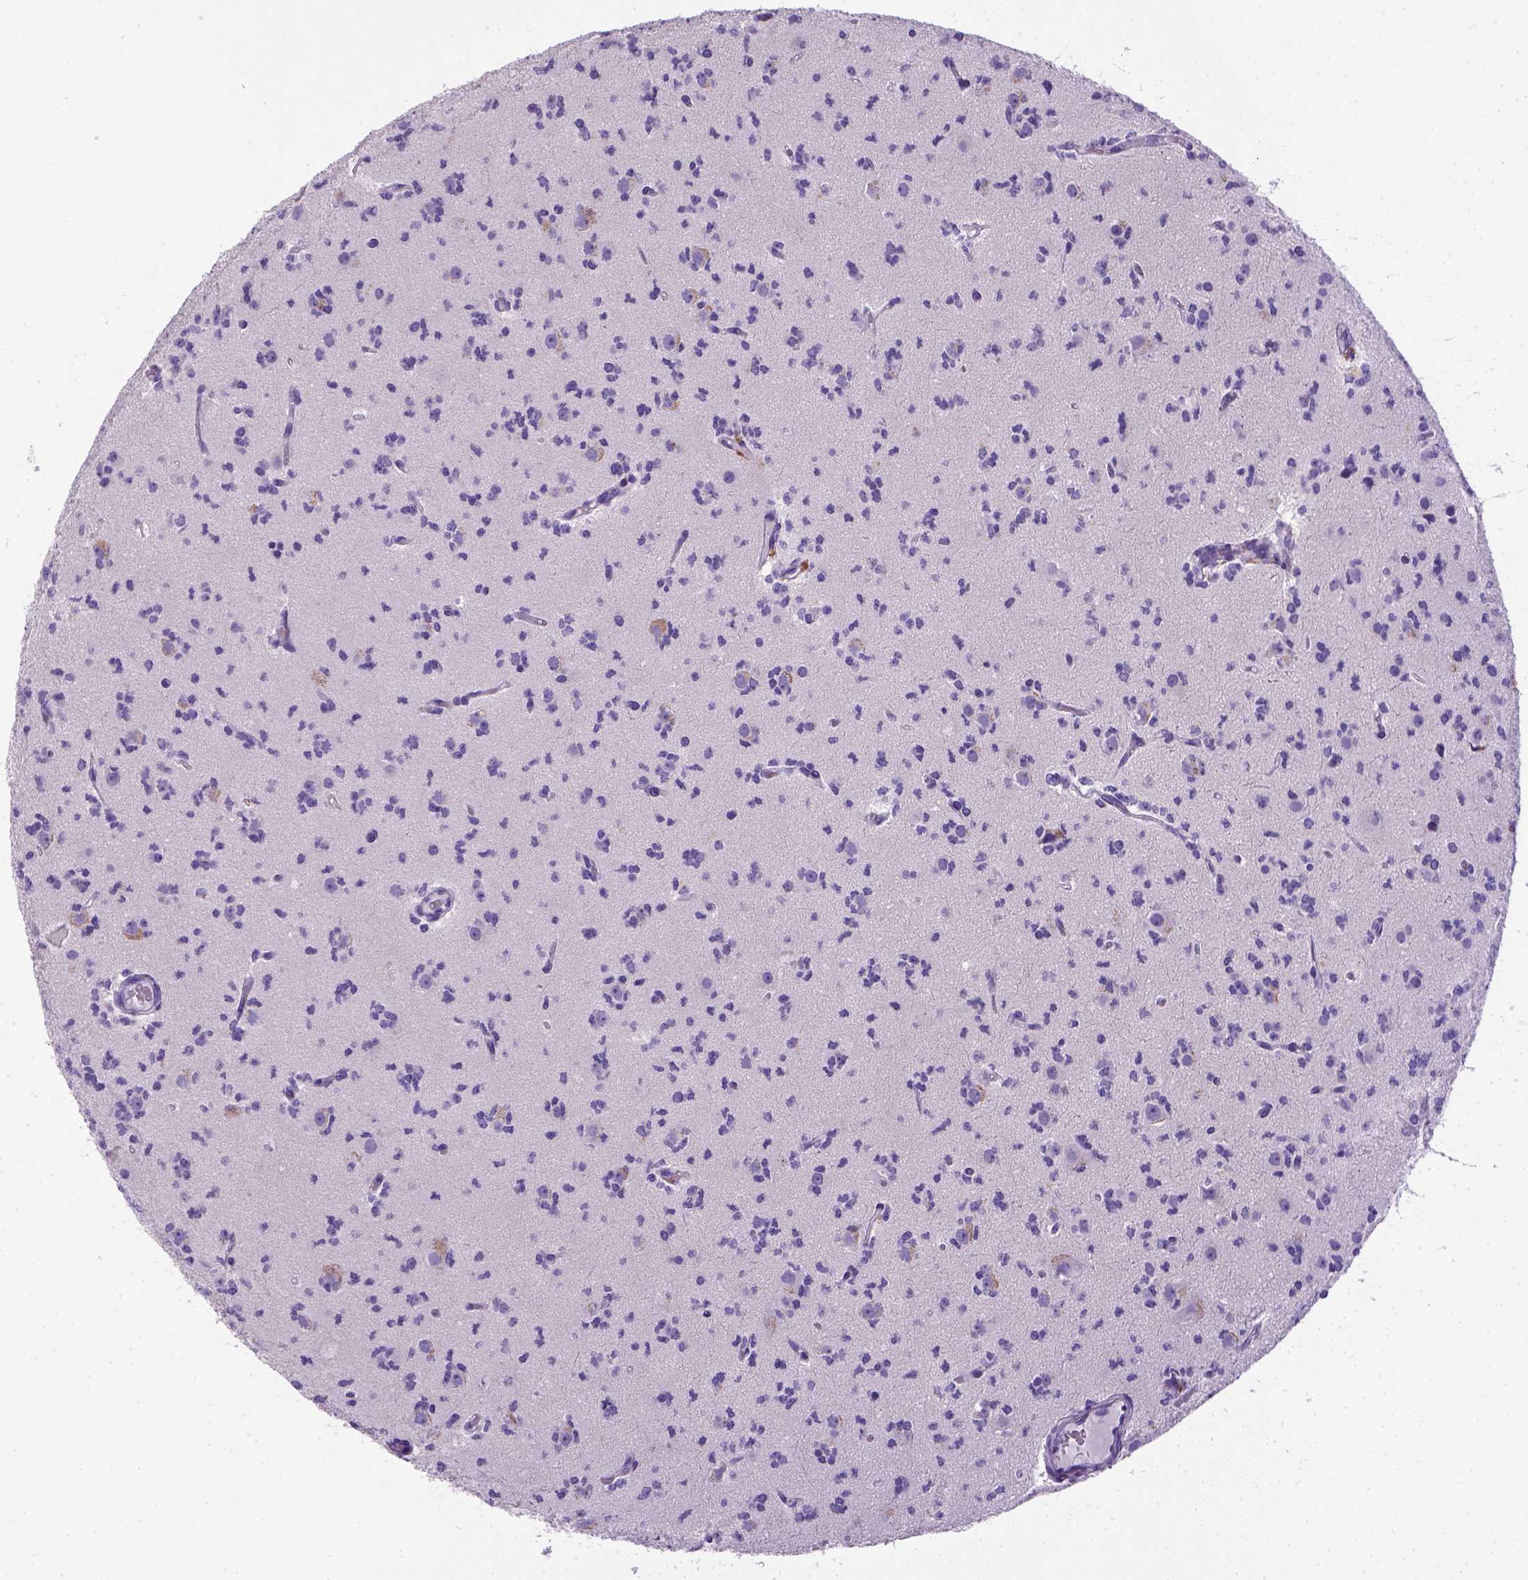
{"staining": {"intensity": "negative", "quantity": "none", "location": "none"}, "tissue": "glioma", "cell_type": "Tumor cells", "image_type": "cancer", "snomed": [{"axis": "morphology", "description": "Glioma, malignant, Low grade"}, {"axis": "topography", "description": "Brain"}], "caption": "An immunohistochemistry (IHC) micrograph of glioma is shown. There is no staining in tumor cells of glioma.", "gene": "KRT71", "patient": {"sex": "male", "age": 27}}